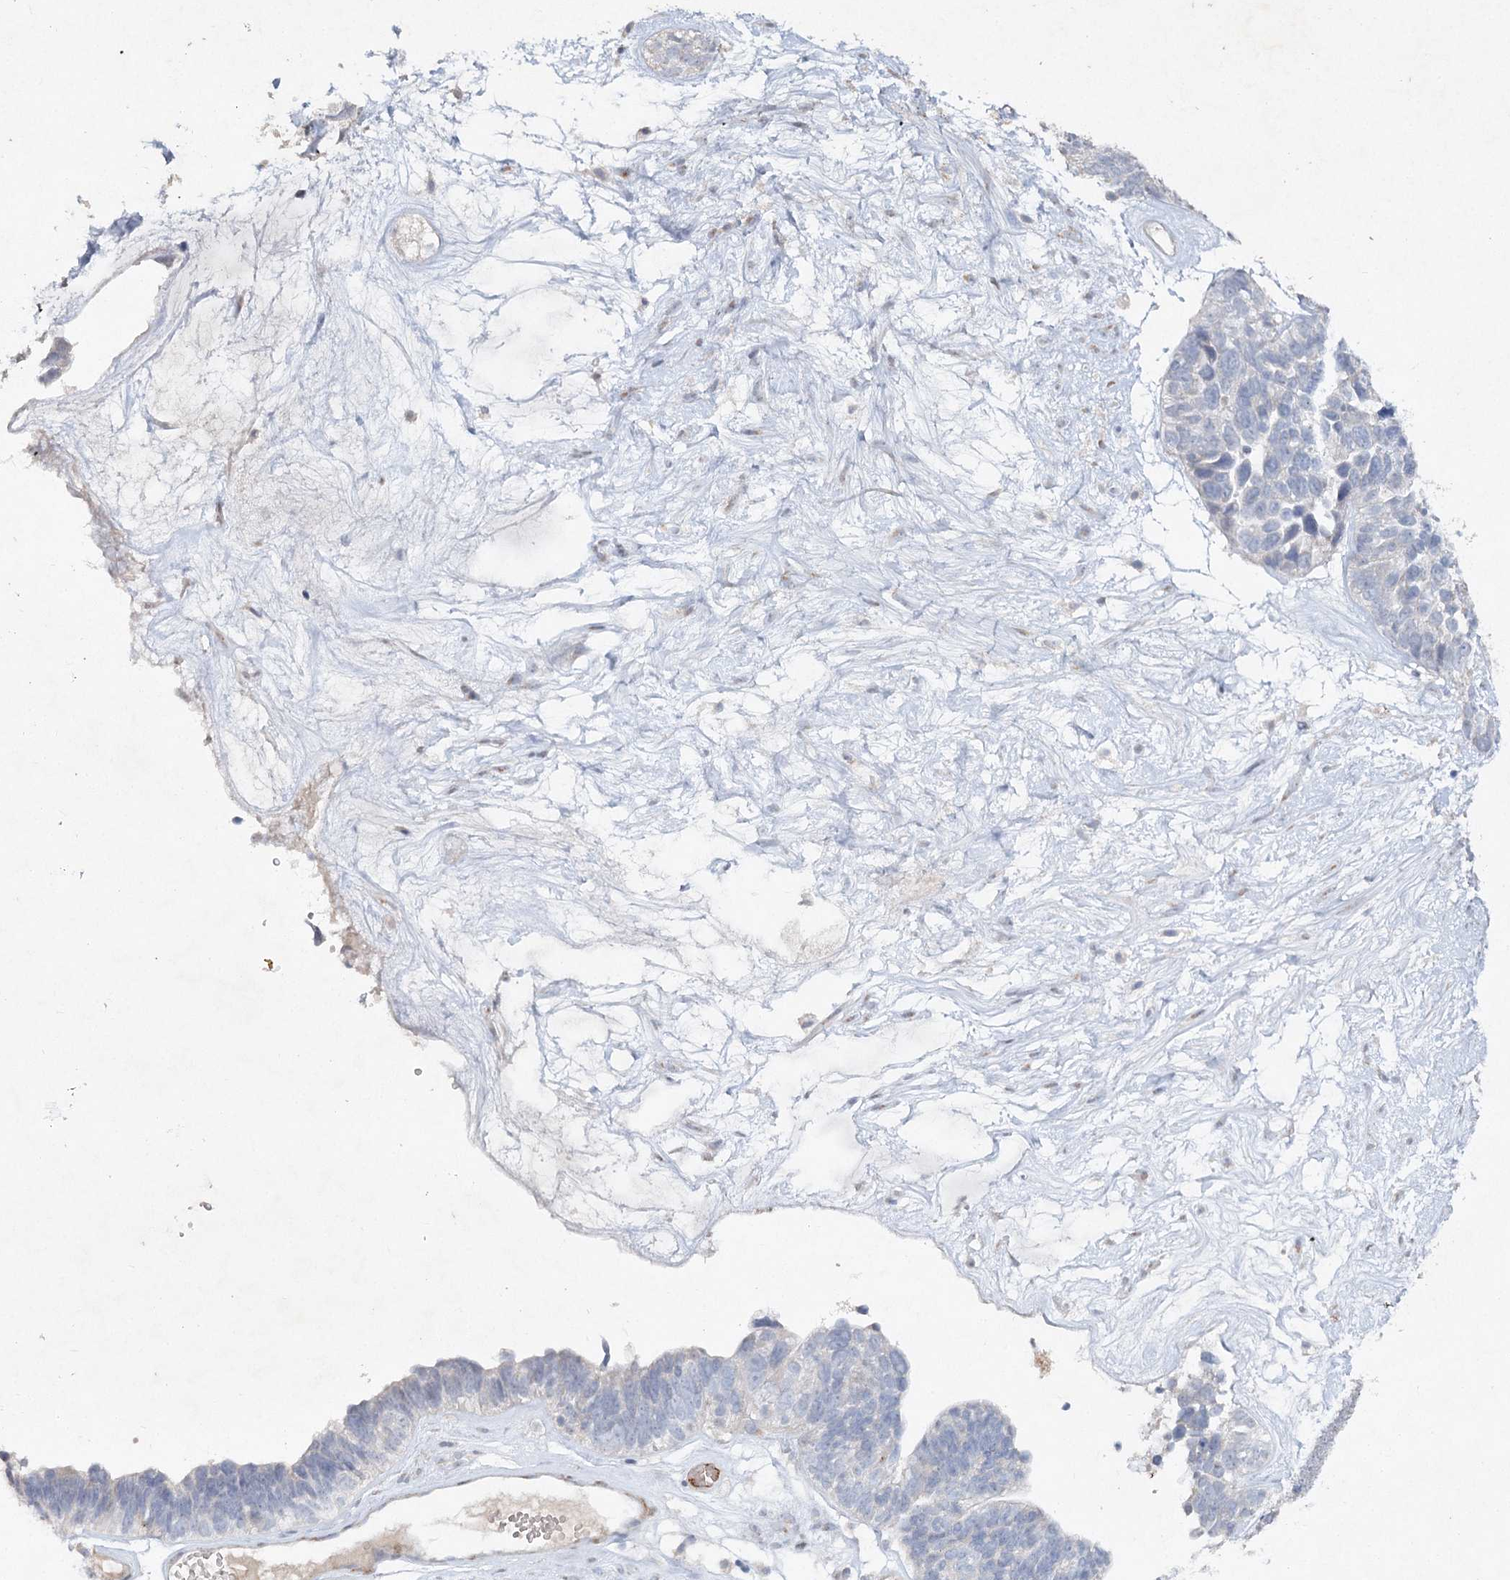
{"staining": {"intensity": "negative", "quantity": "none", "location": "none"}, "tissue": "ovarian cancer", "cell_type": "Tumor cells", "image_type": "cancer", "snomed": [{"axis": "morphology", "description": "Cystadenocarcinoma, serous, NOS"}, {"axis": "topography", "description": "Ovary"}], "caption": "Immunohistochemistry (IHC) micrograph of neoplastic tissue: human ovarian serous cystadenocarcinoma stained with DAB (3,3'-diaminobenzidine) exhibits no significant protein expression in tumor cells. (DAB (3,3'-diaminobenzidine) IHC with hematoxylin counter stain).", "gene": "RFX6", "patient": {"sex": "female", "age": 79}}